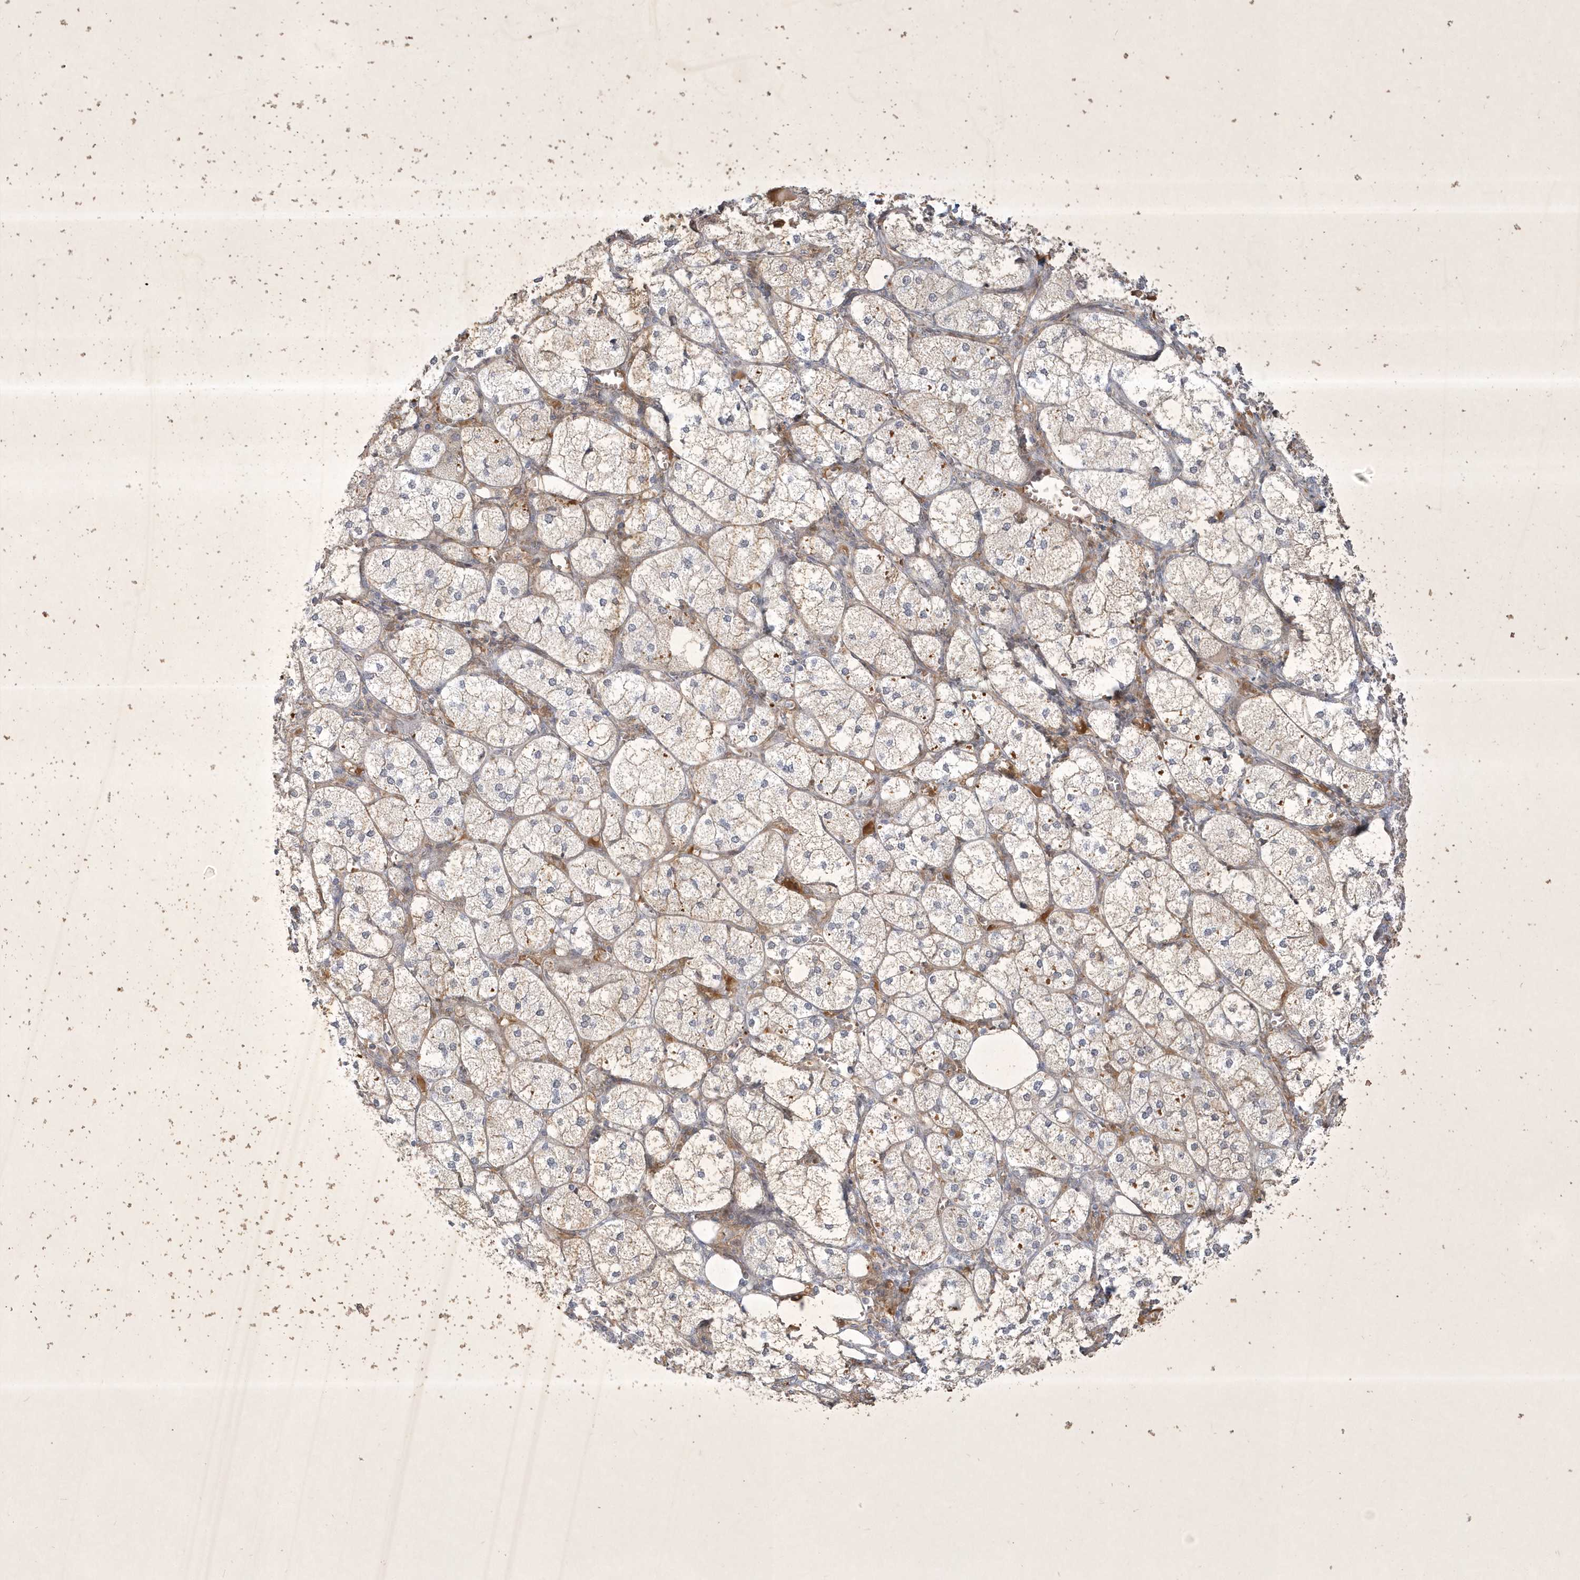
{"staining": {"intensity": "weak", "quantity": "25%-75%", "location": "cytoplasmic/membranous"}, "tissue": "adrenal gland", "cell_type": "Glandular cells", "image_type": "normal", "snomed": [{"axis": "morphology", "description": "Normal tissue, NOS"}, {"axis": "topography", "description": "Adrenal gland"}], "caption": "Adrenal gland stained with DAB immunohistochemistry exhibits low levels of weak cytoplasmic/membranous positivity in about 25%-75% of glandular cells. (DAB = brown stain, brightfield microscopy at high magnification).", "gene": "BOD1L2", "patient": {"sex": "female", "age": 61}}